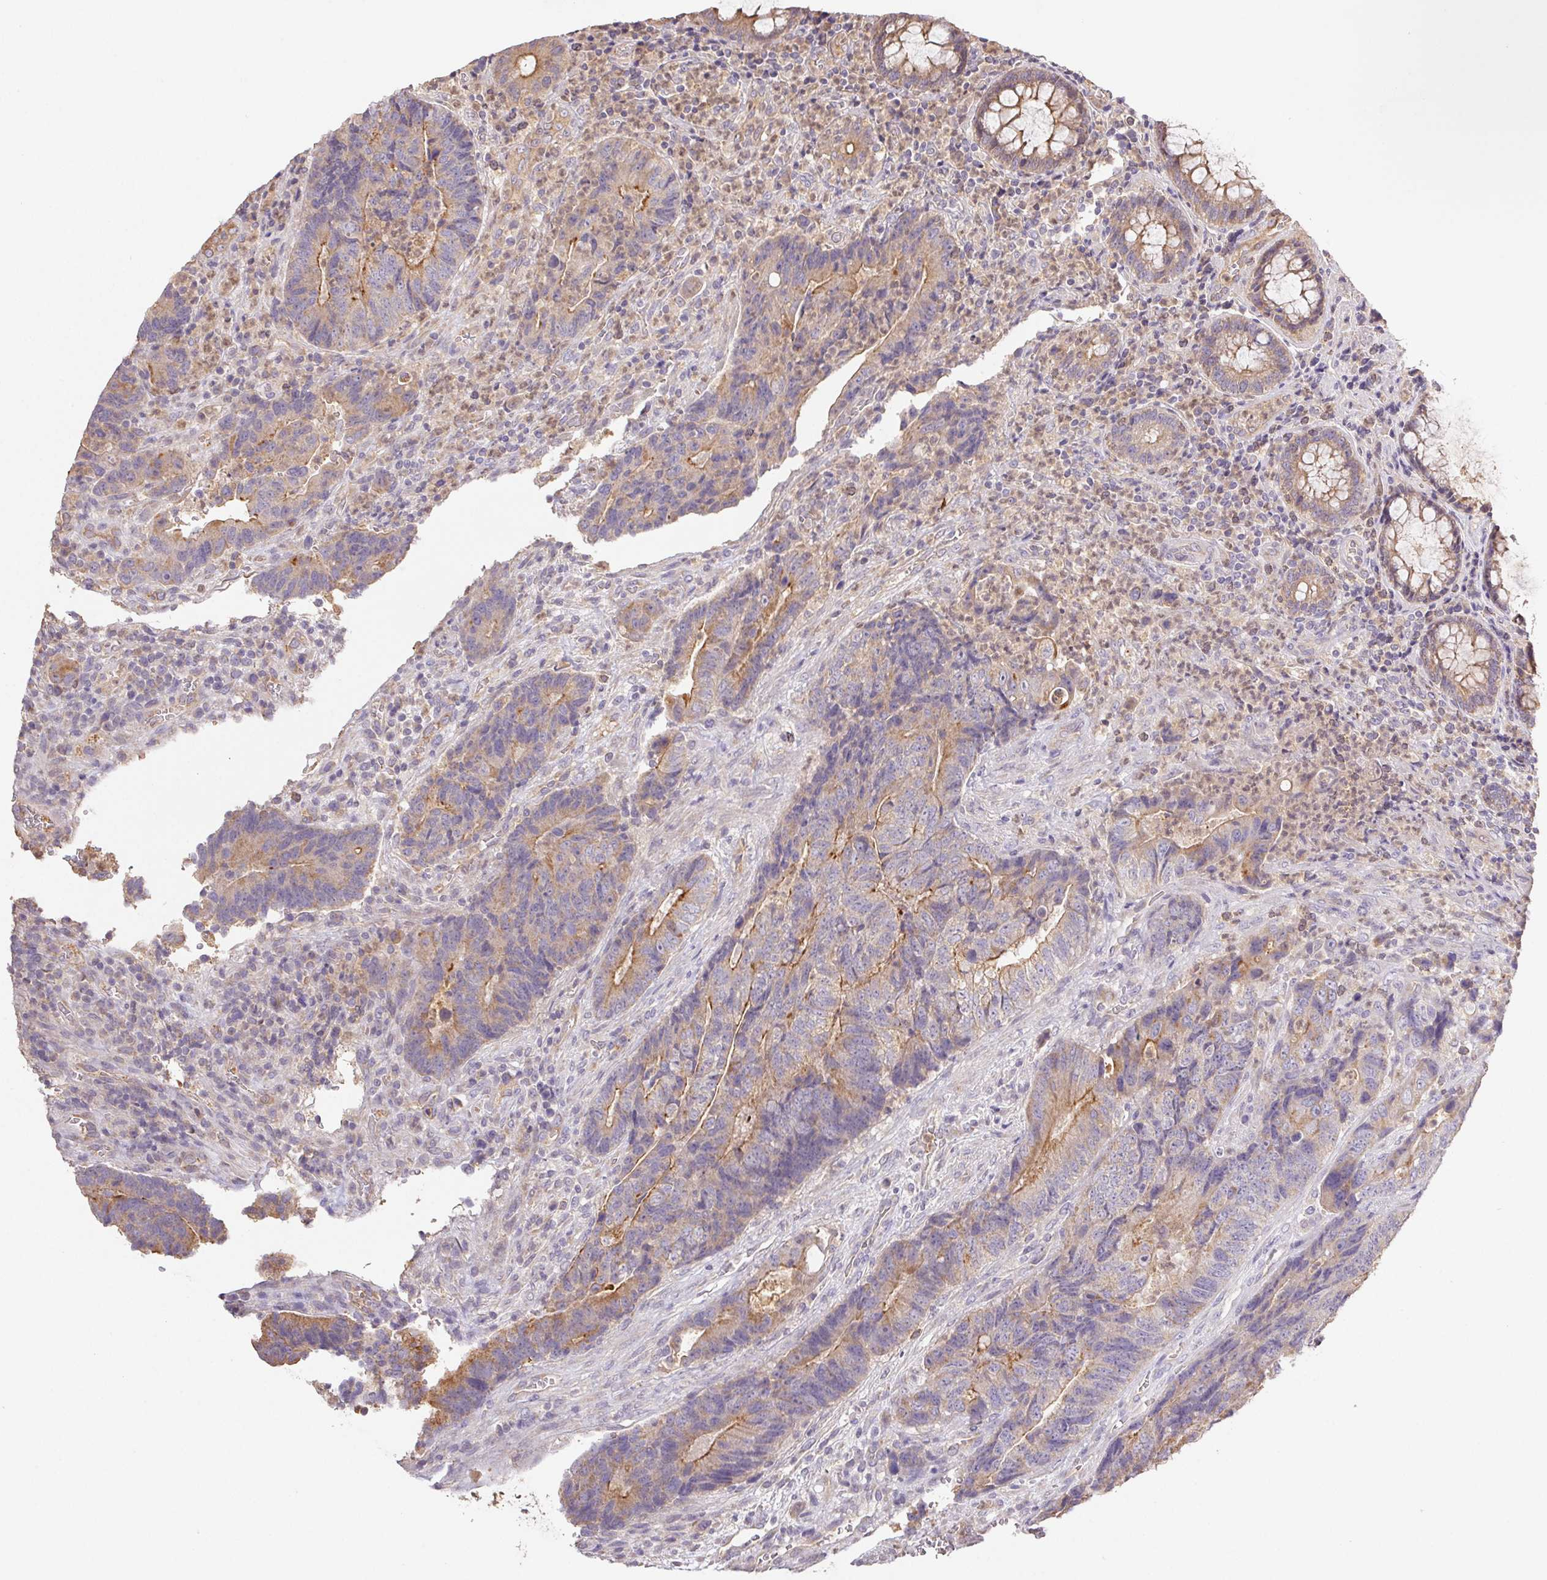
{"staining": {"intensity": "moderate", "quantity": "<25%", "location": "cytoplasmic/membranous"}, "tissue": "colorectal cancer", "cell_type": "Tumor cells", "image_type": "cancer", "snomed": [{"axis": "morphology", "description": "Normal tissue, NOS"}, {"axis": "morphology", "description": "Adenocarcinoma, NOS"}, {"axis": "topography", "description": "Colon"}], "caption": "Human colorectal adenocarcinoma stained for a protein (brown) reveals moderate cytoplasmic/membranous positive expression in approximately <25% of tumor cells.", "gene": "RAB11A", "patient": {"sex": "female", "age": 48}}